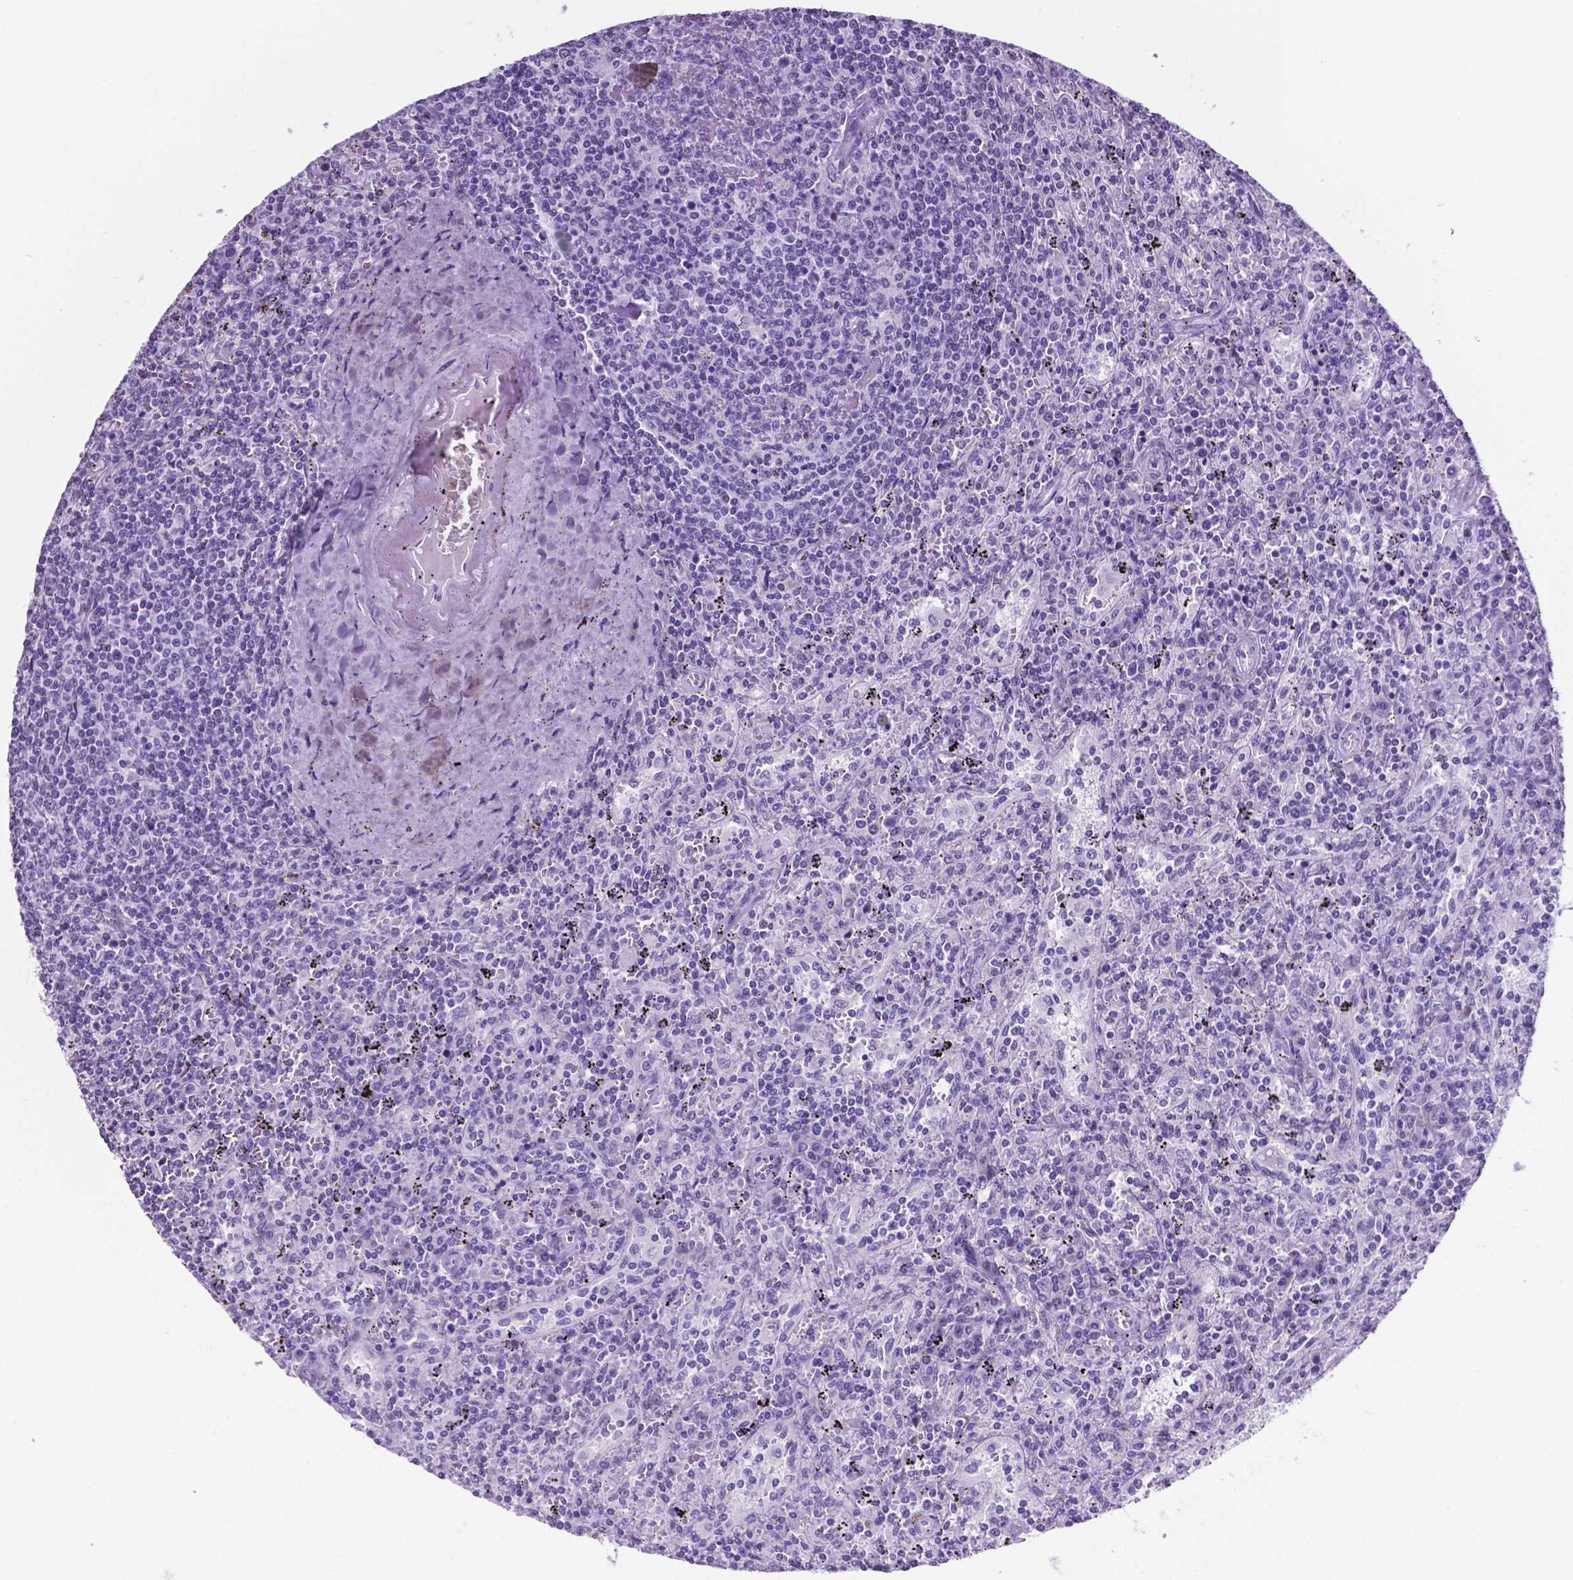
{"staining": {"intensity": "negative", "quantity": "none", "location": "none"}, "tissue": "lymphoma", "cell_type": "Tumor cells", "image_type": "cancer", "snomed": [{"axis": "morphology", "description": "Malignant lymphoma, non-Hodgkin's type, Low grade"}, {"axis": "topography", "description": "Spleen"}], "caption": "The micrograph shows no significant expression in tumor cells of lymphoma. (Brightfield microscopy of DAB immunohistochemistry at high magnification).", "gene": "C17orf107", "patient": {"sex": "male", "age": 62}}